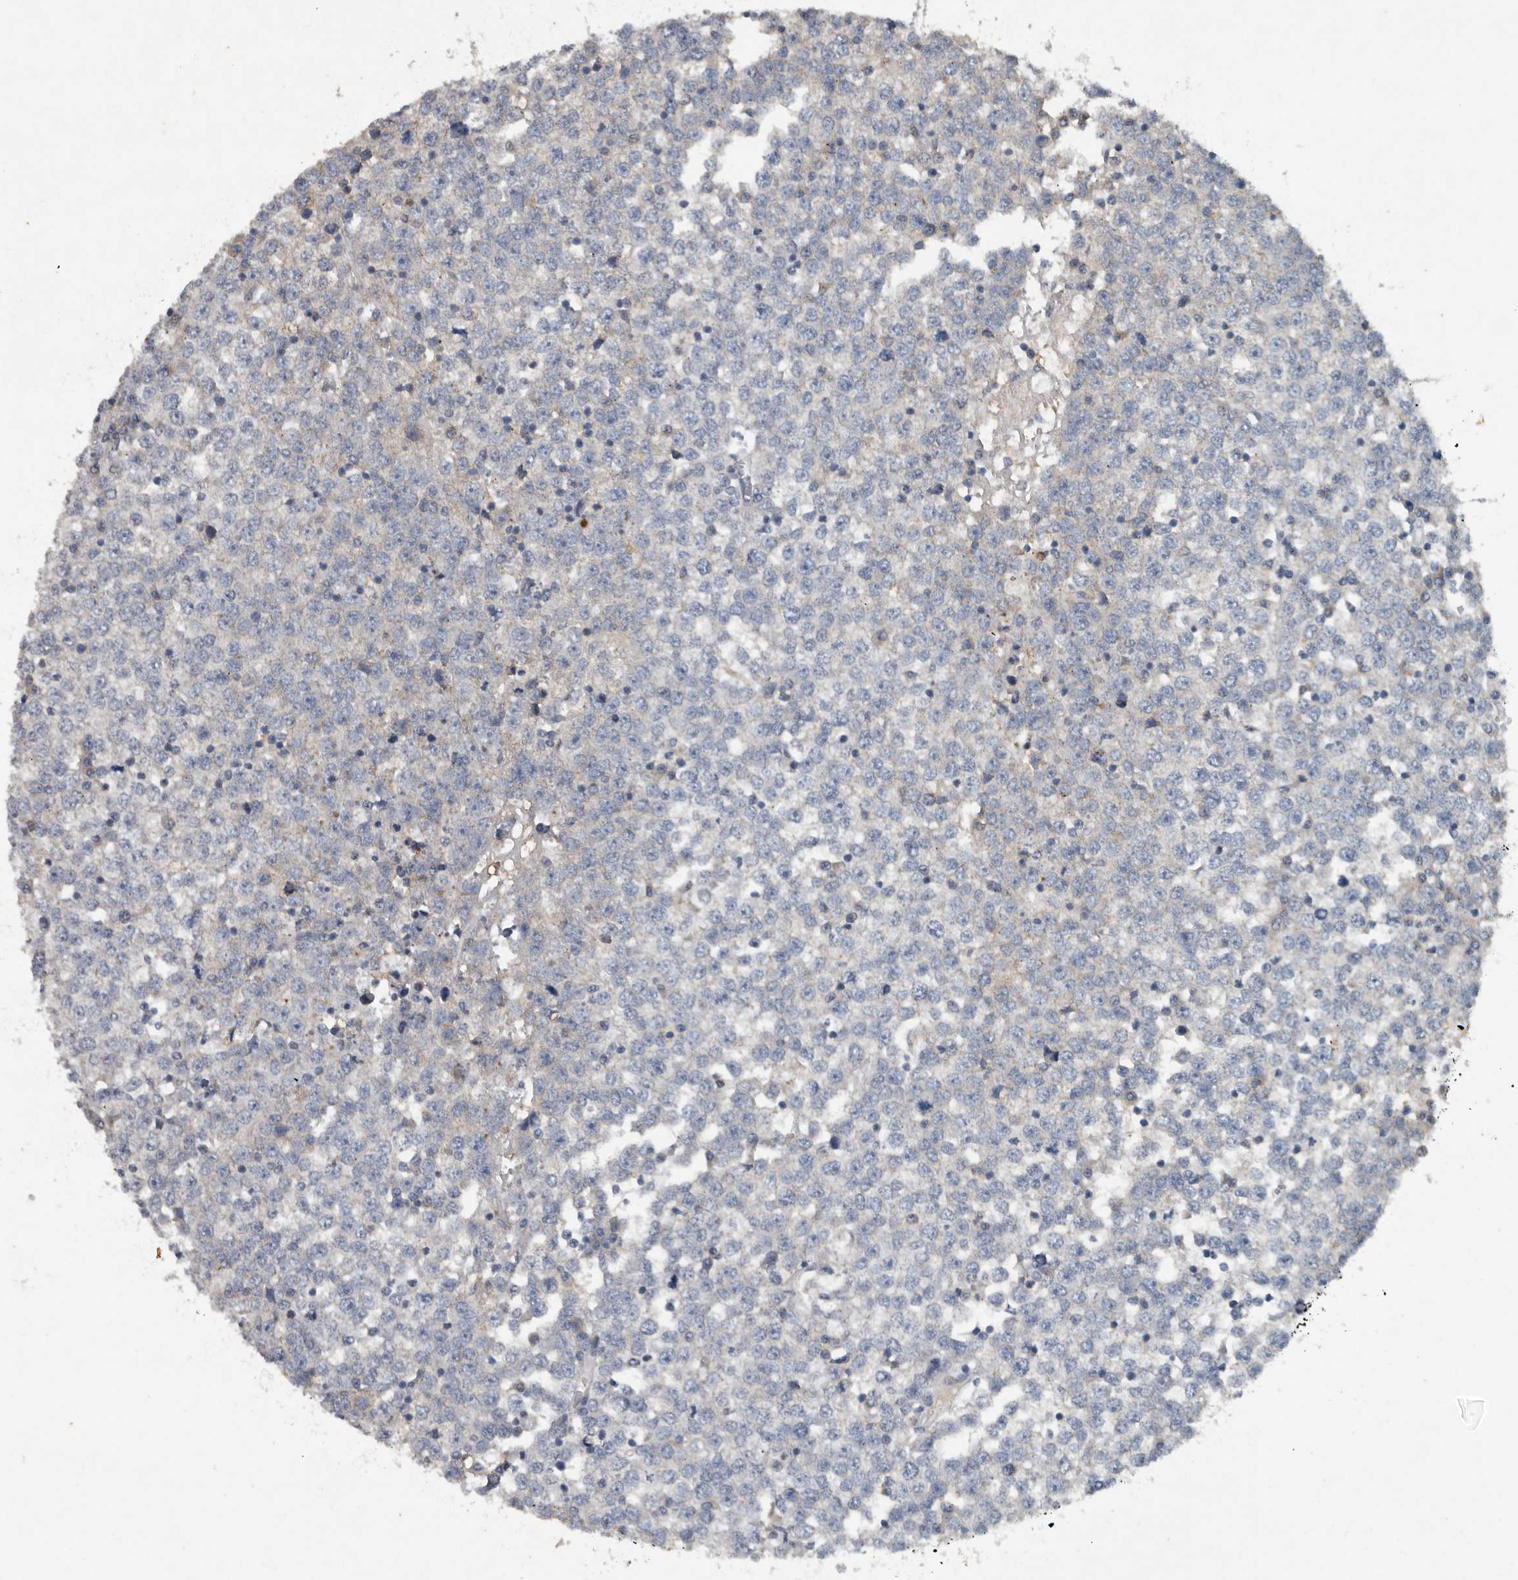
{"staining": {"intensity": "negative", "quantity": "none", "location": "none"}, "tissue": "testis cancer", "cell_type": "Tumor cells", "image_type": "cancer", "snomed": [{"axis": "morphology", "description": "Seminoma, NOS"}, {"axis": "topography", "description": "Testis"}], "caption": "Immunohistochemical staining of seminoma (testis) reveals no significant staining in tumor cells.", "gene": "IL20", "patient": {"sex": "male", "age": 65}}